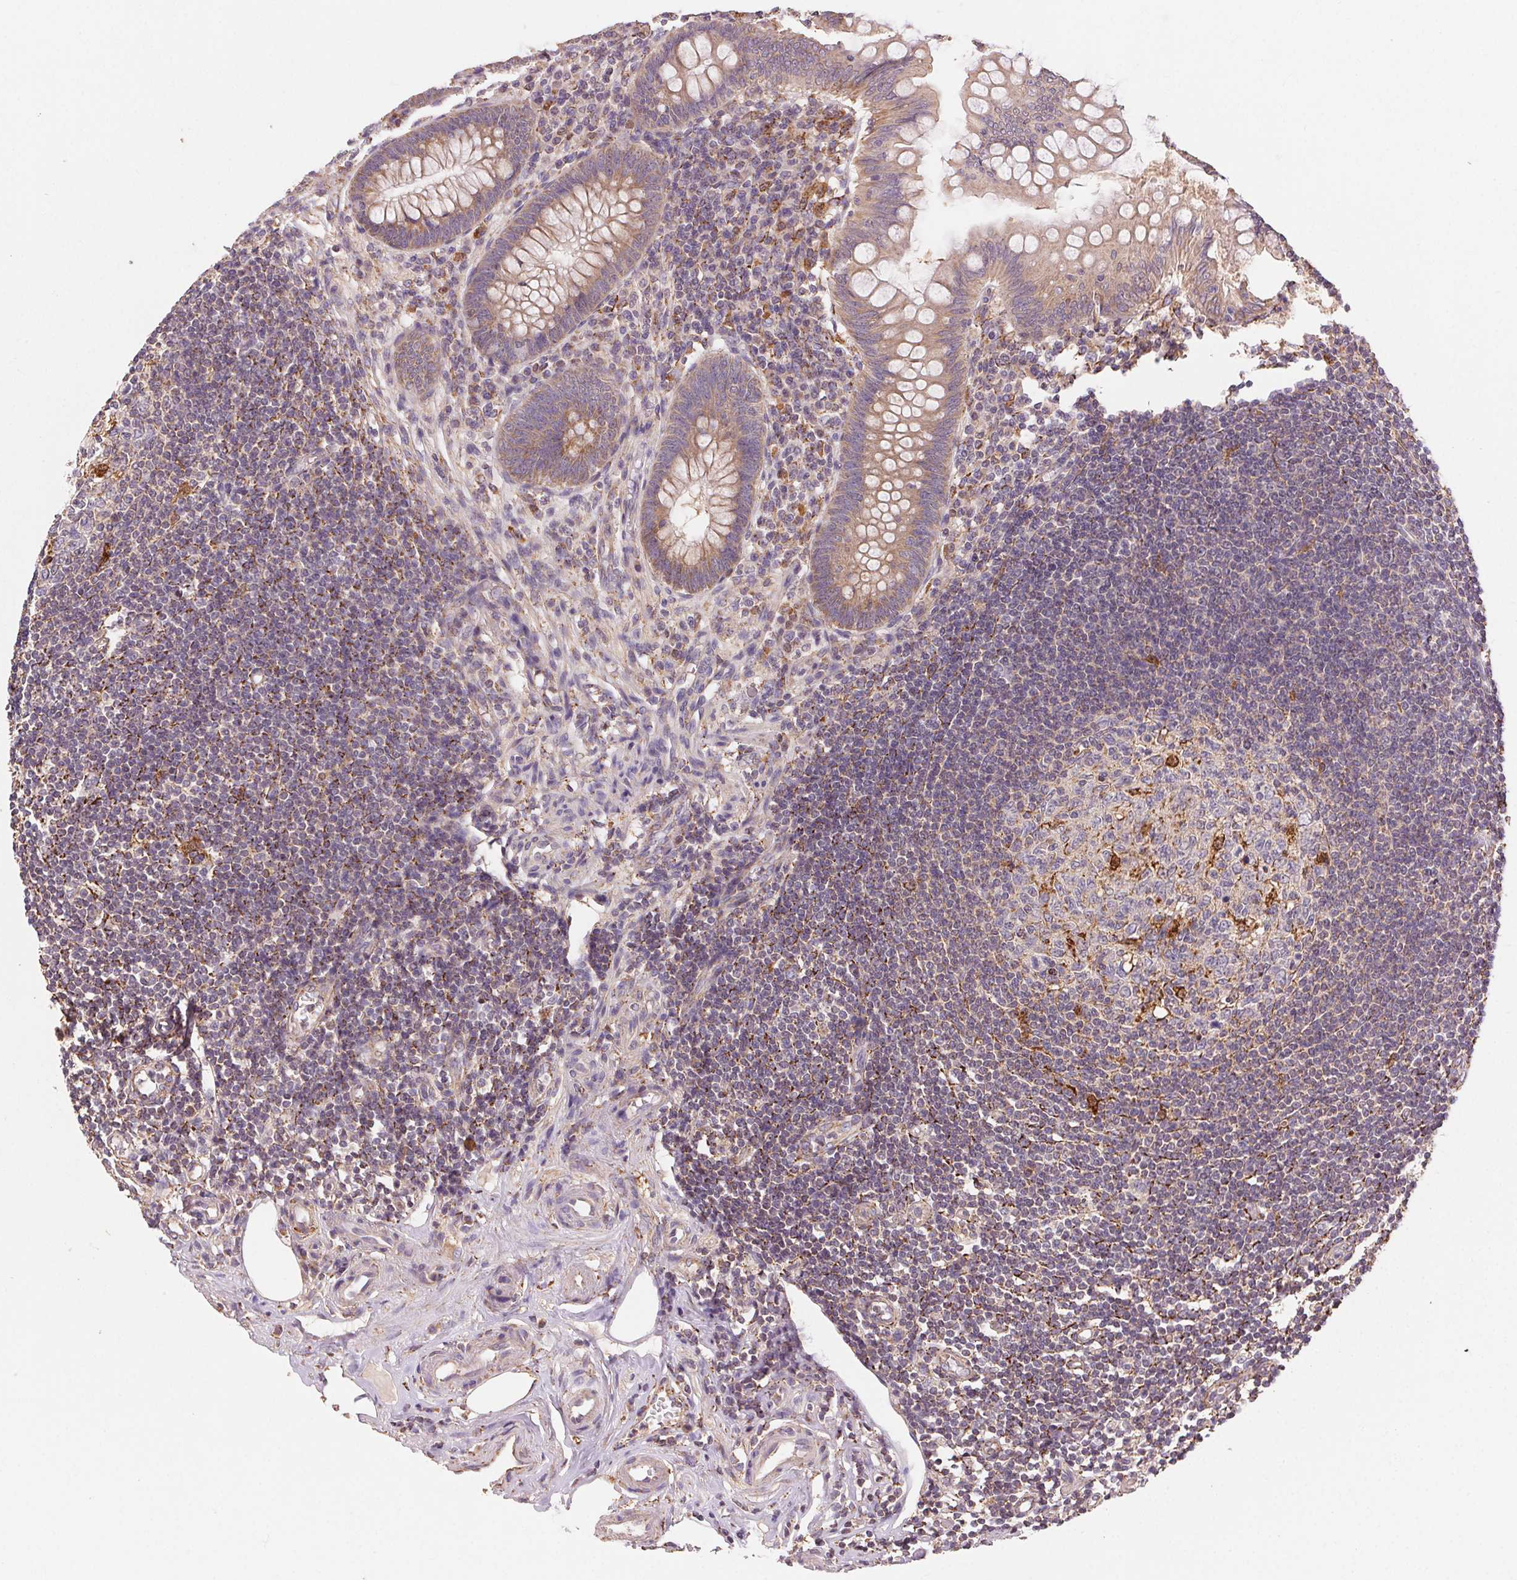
{"staining": {"intensity": "weak", "quantity": ">75%", "location": "cytoplasmic/membranous"}, "tissue": "appendix", "cell_type": "Glandular cells", "image_type": "normal", "snomed": [{"axis": "morphology", "description": "Normal tissue, NOS"}, {"axis": "topography", "description": "Appendix"}], "caption": "Benign appendix exhibits weak cytoplasmic/membranous staining in about >75% of glandular cells, visualized by immunohistochemistry. The protein of interest is stained brown, and the nuclei are stained in blue (DAB IHC with brightfield microscopy, high magnification).", "gene": "FNBP1L", "patient": {"sex": "female", "age": 57}}